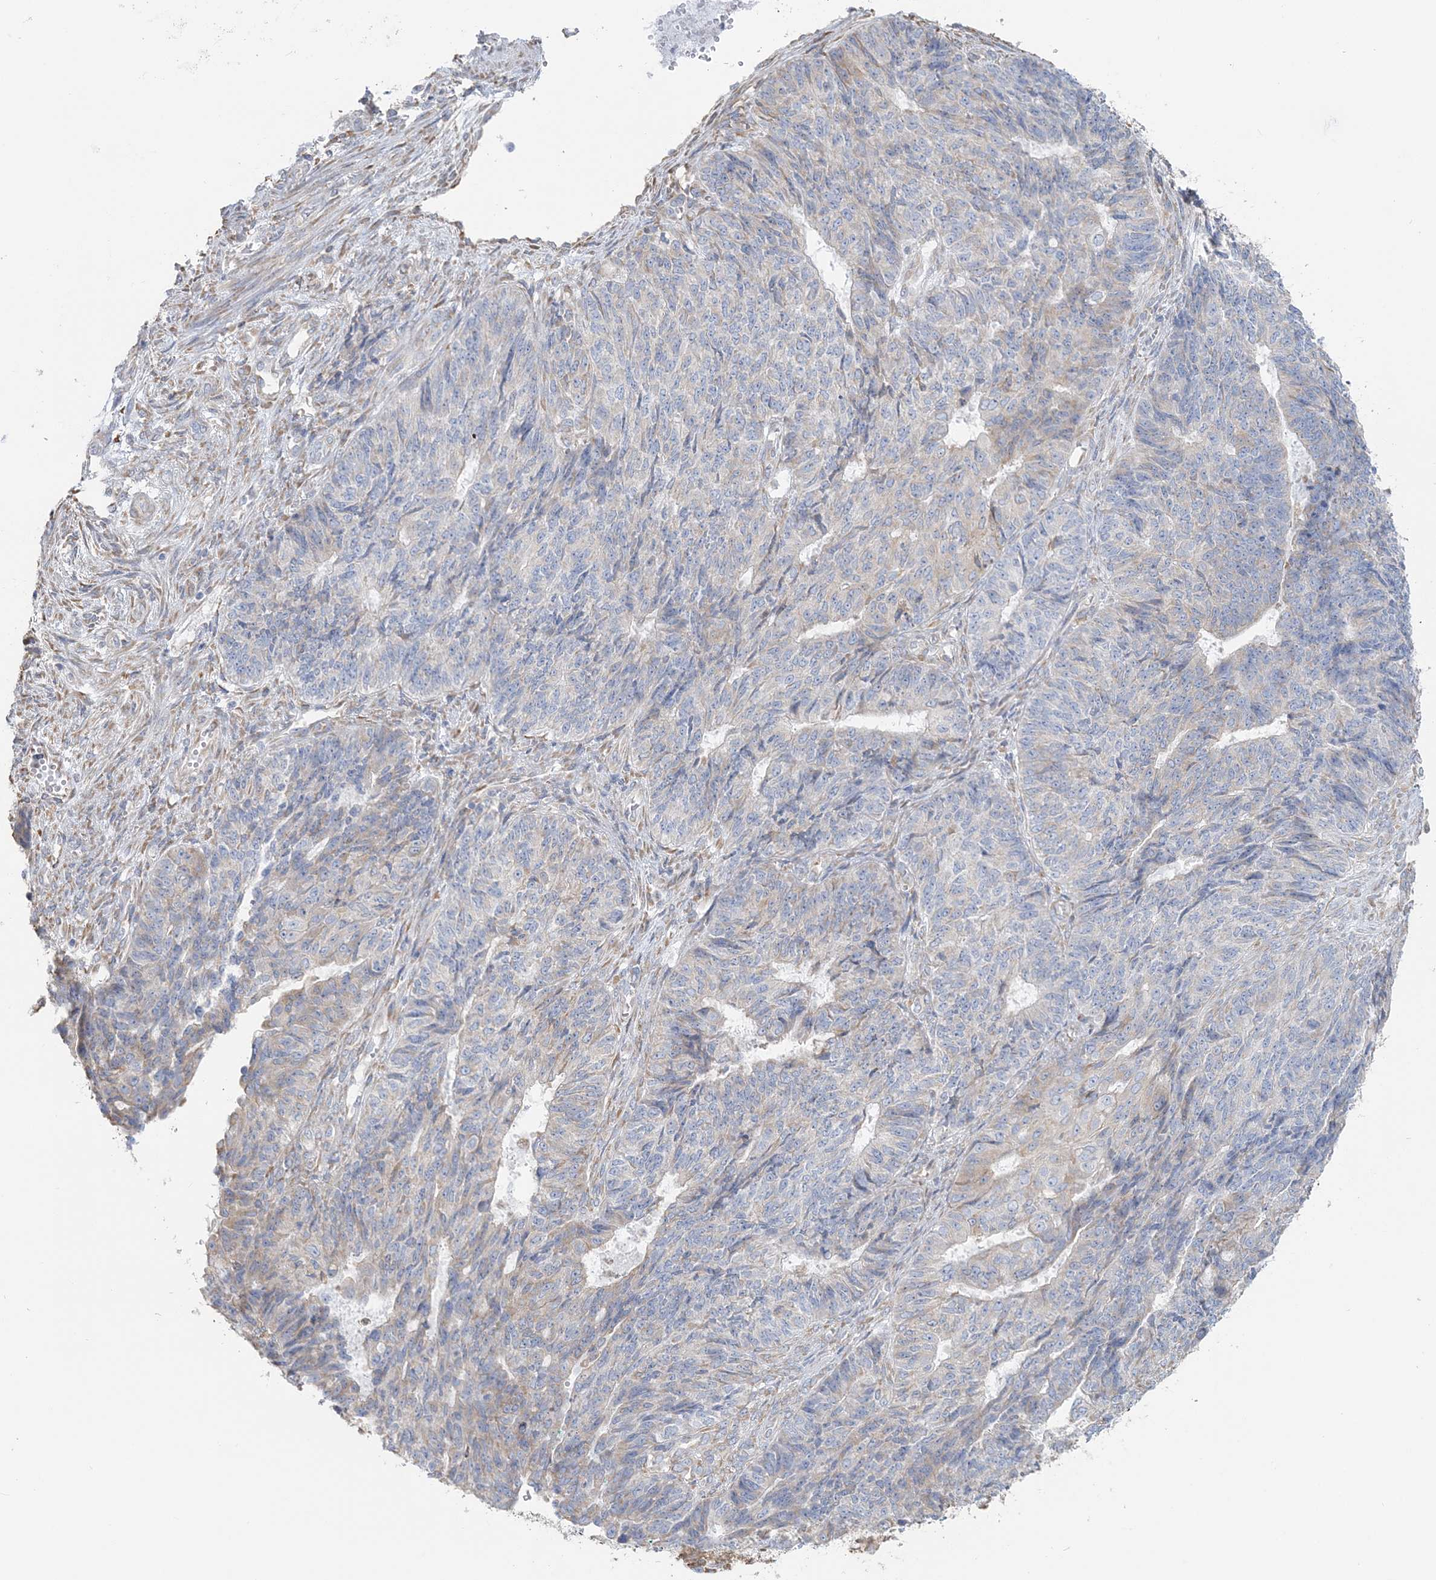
{"staining": {"intensity": "negative", "quantity": "none", "location": "none"}, "tissue": "endometrial cancer", "cell_type": "Tumor cells", "image_type": "cancer", "snomed": [{"axis": "morphology", "description": "Adenocarcinoma, NOS"}, {"axis": "topography", "description": "Endometrium"}], "caption": "Immunohistochemistry (IHC) of endometrial cancer reveals no positivity in tumor cells.", "gene": "TBC1D5", "patient": {"sex": "female", "age": 32}}